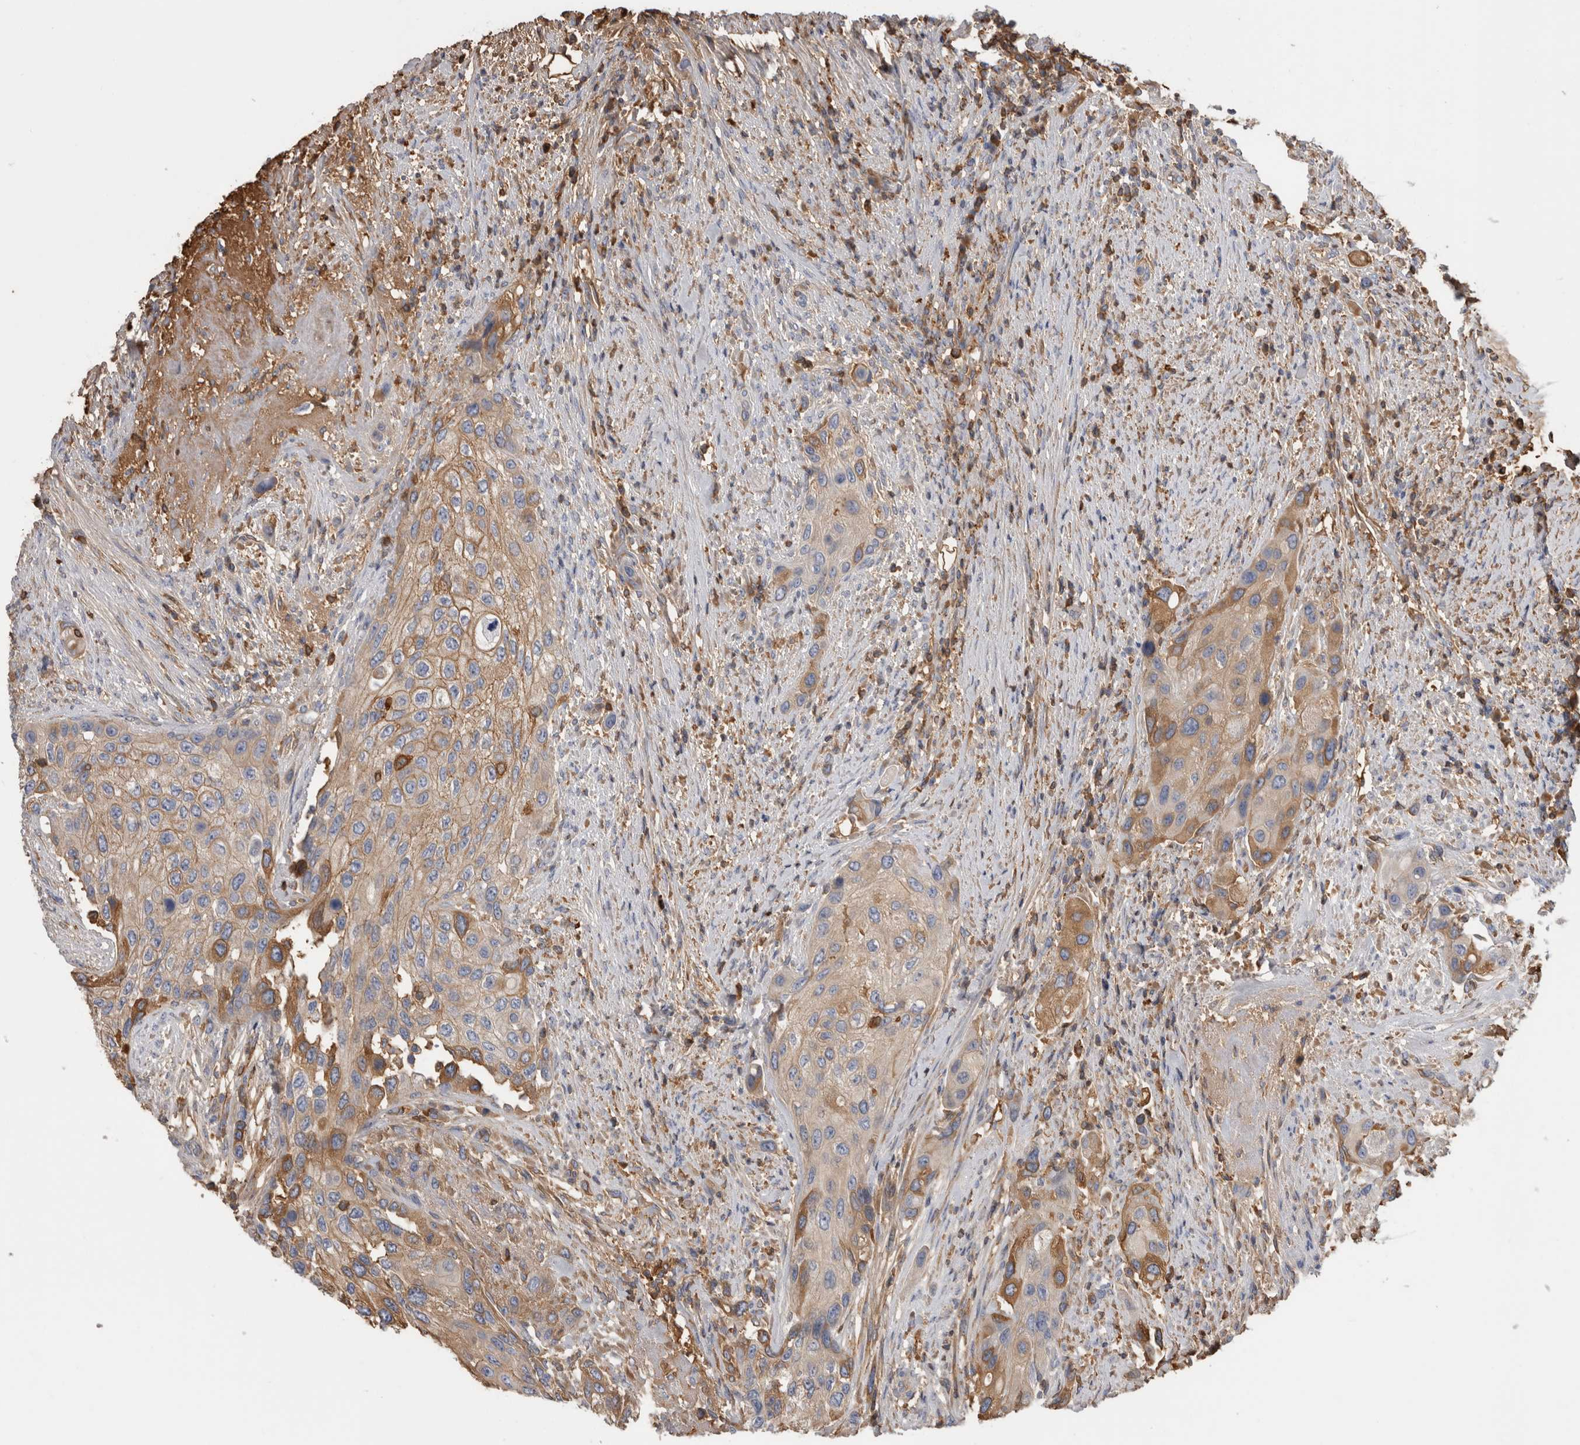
{"staining": {"intensity": "moderate", "quantity": "<25%", "location": "cytoplasmic/membranous"}, "tissue": "urothelial cancer", "cell_type": "Tumor cells", "image_type": "cancer", "snomed": [{"axis": "morphology", "description": "Urothelial carcinoma, High grade"}, {"axis": "topography", "description": "Urinary bladder"}], "caption": "Immunohistochemistry (DAB (3,3'-diaminobenzidine)) staining of human urothelial cancer shows moderate cytoplasmic/membranous protein expression in about <25% of tumor cells.", "gene": "TBCE", "patient": {"sex": "female", "age": 56}}